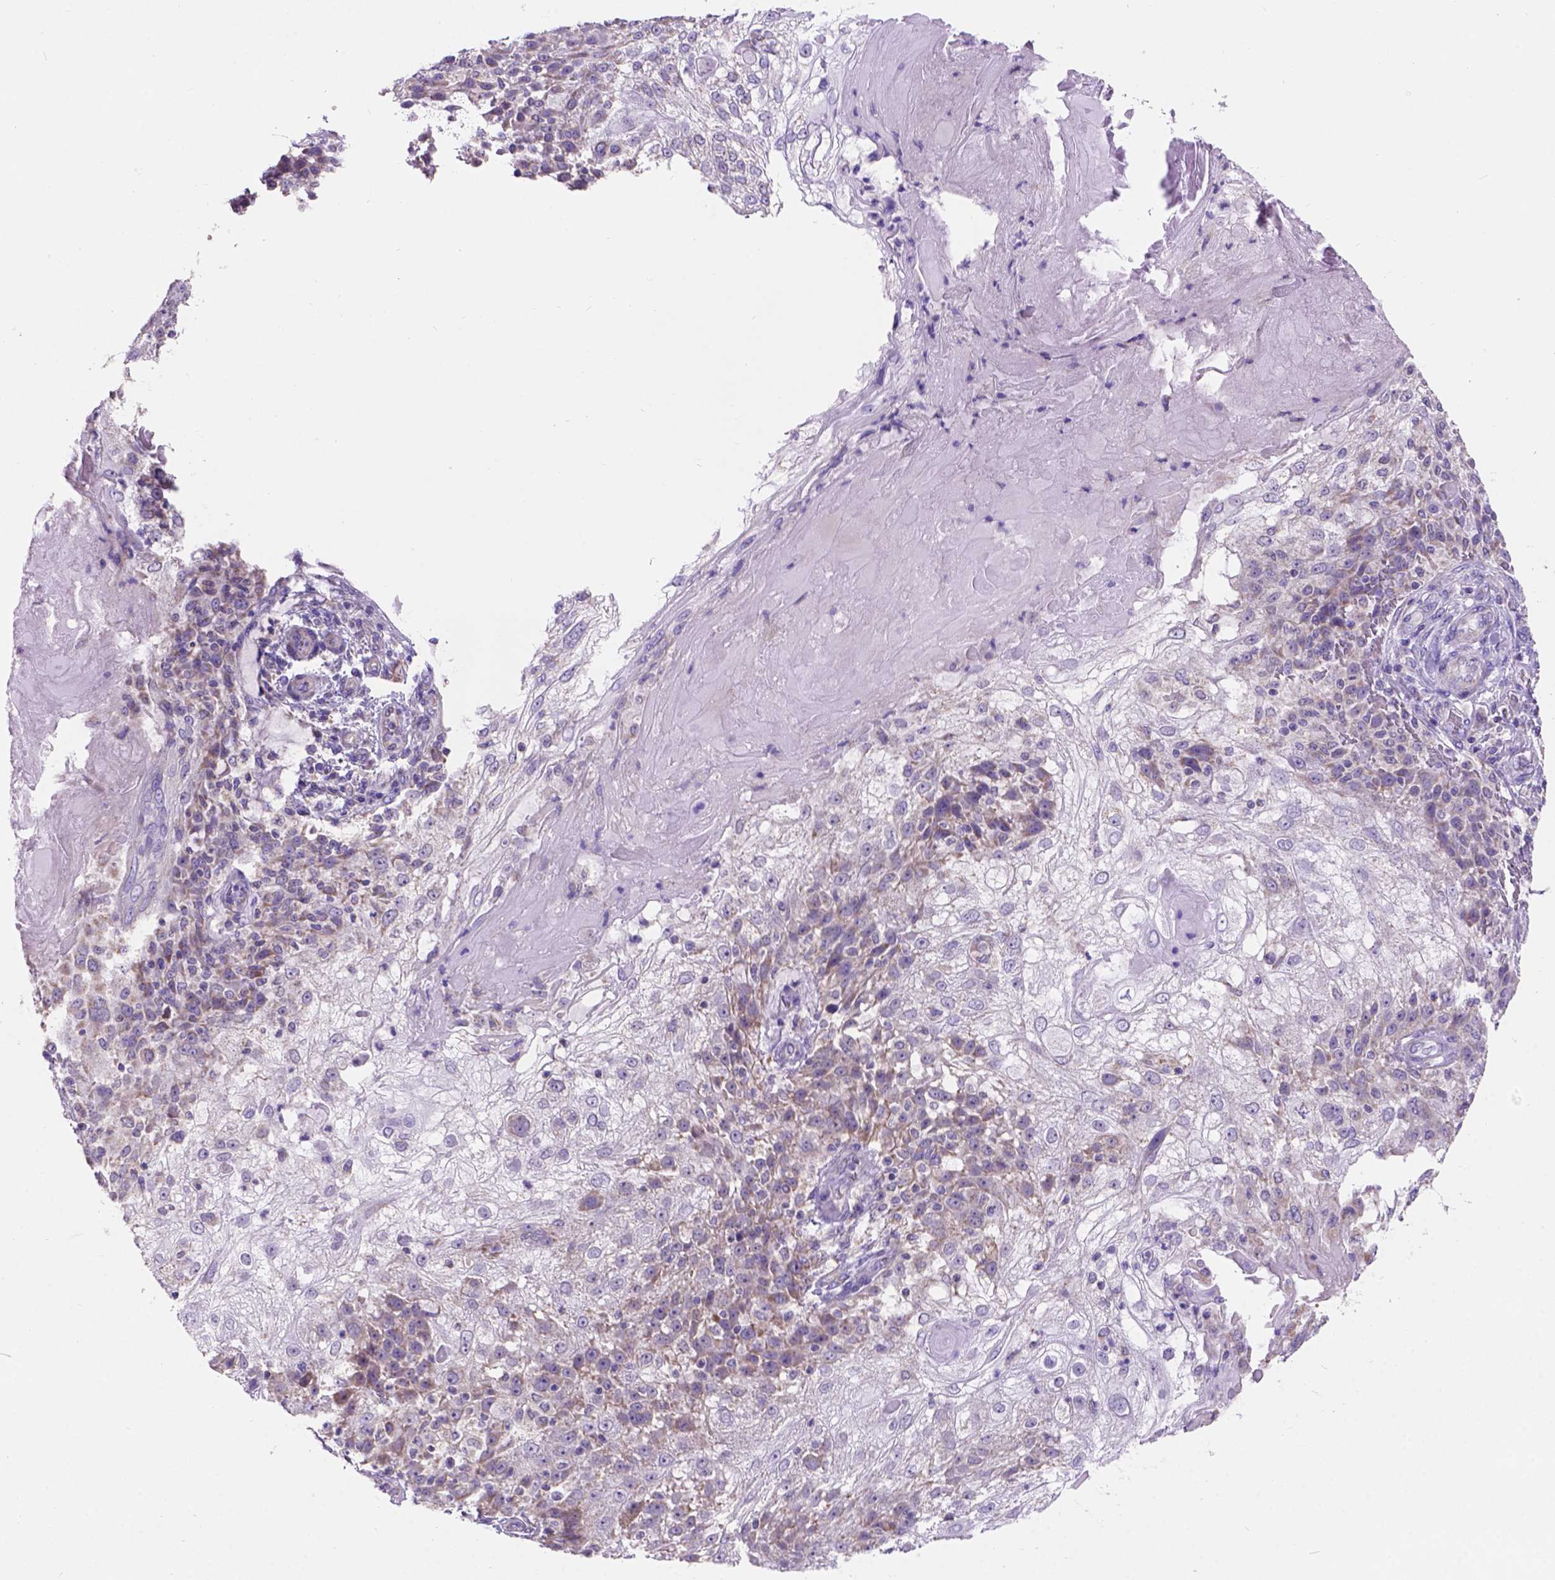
{"staining": {"intensity": "moderate", "quantity": "<25%", "location": "cytoplasmic/membranous"}, "tissue": "skin cancer", "cell_type": "Tumor cells", "image_type": "cancer", "snomed": [{"axis": "morphology", "description": "Normal tissue, NOS"}, {"axis": "morphology", "description": "Squamous cell carcinoma, NOS"}, {"axis": "topography", "description": "Skin"}], "caption": "The photomicrograph displays staining of skin cancer (squamous cell carcinoma), revealing moderate cytoplasmic/membranous protein positivity (brown color) within tumor cells.", "gene": "L2HGDH", "patient": {"sex": "female", "age": 83}}